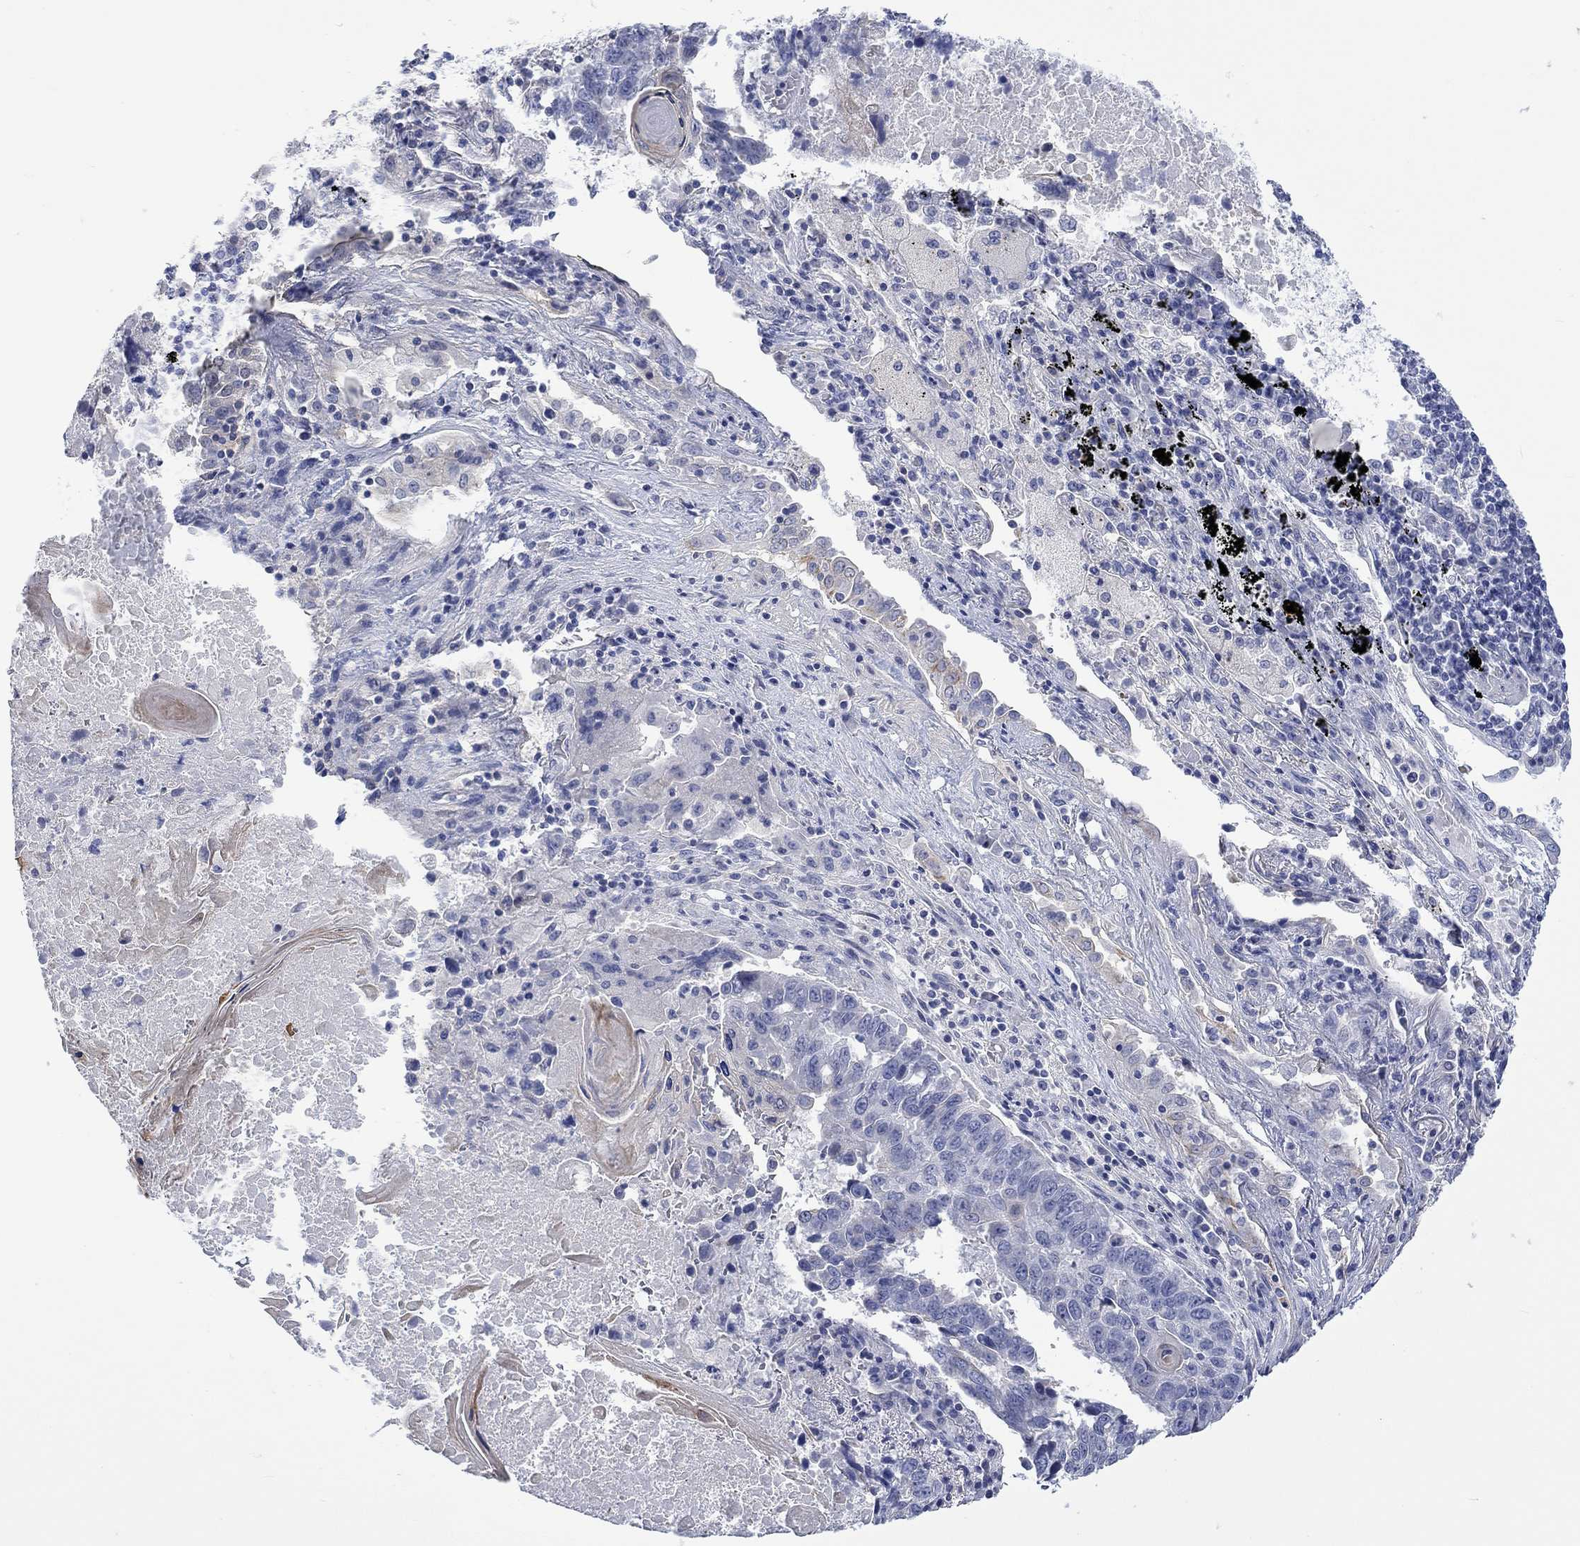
{"staining": {"intensity": "negative", "quantity": "none", "location": "none"}, "tissue": "lung cancer", "cell_type": "Tumor cells", "image_type": "cancer", "snomed": [{"axis": "morphology", "description": "Squamous cell carcinoma, NOS"}, {"axis": "topography", "description": "Lung"}], "caption": "Immunohistochemistry (IHC) photomicrograph of neoplastic tissue: human lung squamous cell carcinoma stained with DAB shows no significant protein expression in tumor cells. The staining was performed using DAB (3,3'-diaminobenzidine) to visualize the protein expression in brown, while the nuclei were stained in blue with hematoxylin (Magnification: 20x).", "gene": "AGRP", "patient": {"sex": "male", "age": 73}}